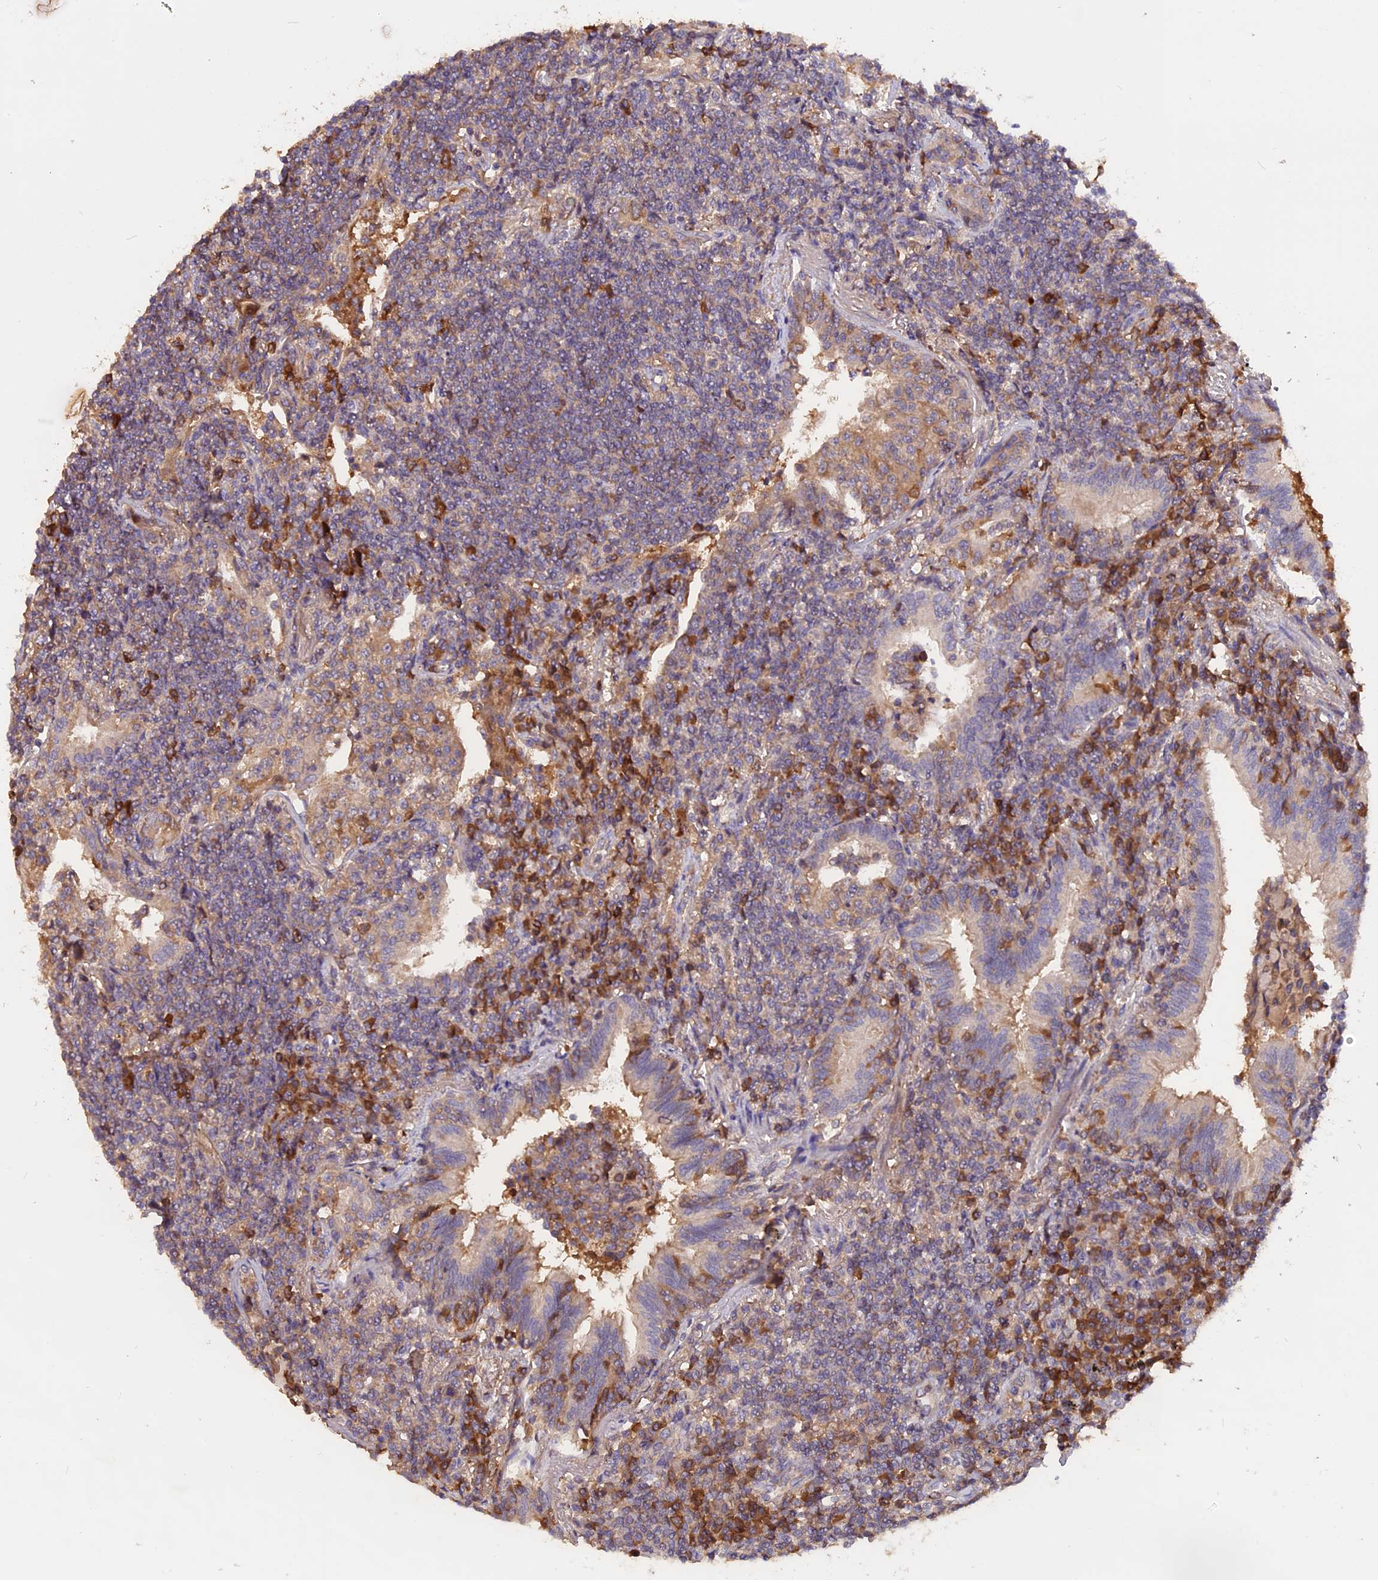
{"staining": {"intensity": "weak", "quantity": "25%-75%", "location": "cytoplasmic/membranous"}, "tissue": "lymphoma", "cell_type": "Tumor cells", "image_type": "cancer", "snomed": [{"axis": "morphology", "description": "Malignant lymphoma, non-Hodgkin's type, Low grade"}, {"axis": "topography", "description": "Lung"}], "caption": "High-power microscopy captured an immunohistochemistry (IHC) micrograph of malignant lymphoma, non-Hodgkin's type (low-grade), revealing weak cytoplasmic/membranous staining in about 25%-75% of tumor cells.", "gene": "MARK4", "patient": {"sex": "female", "age": 71}}